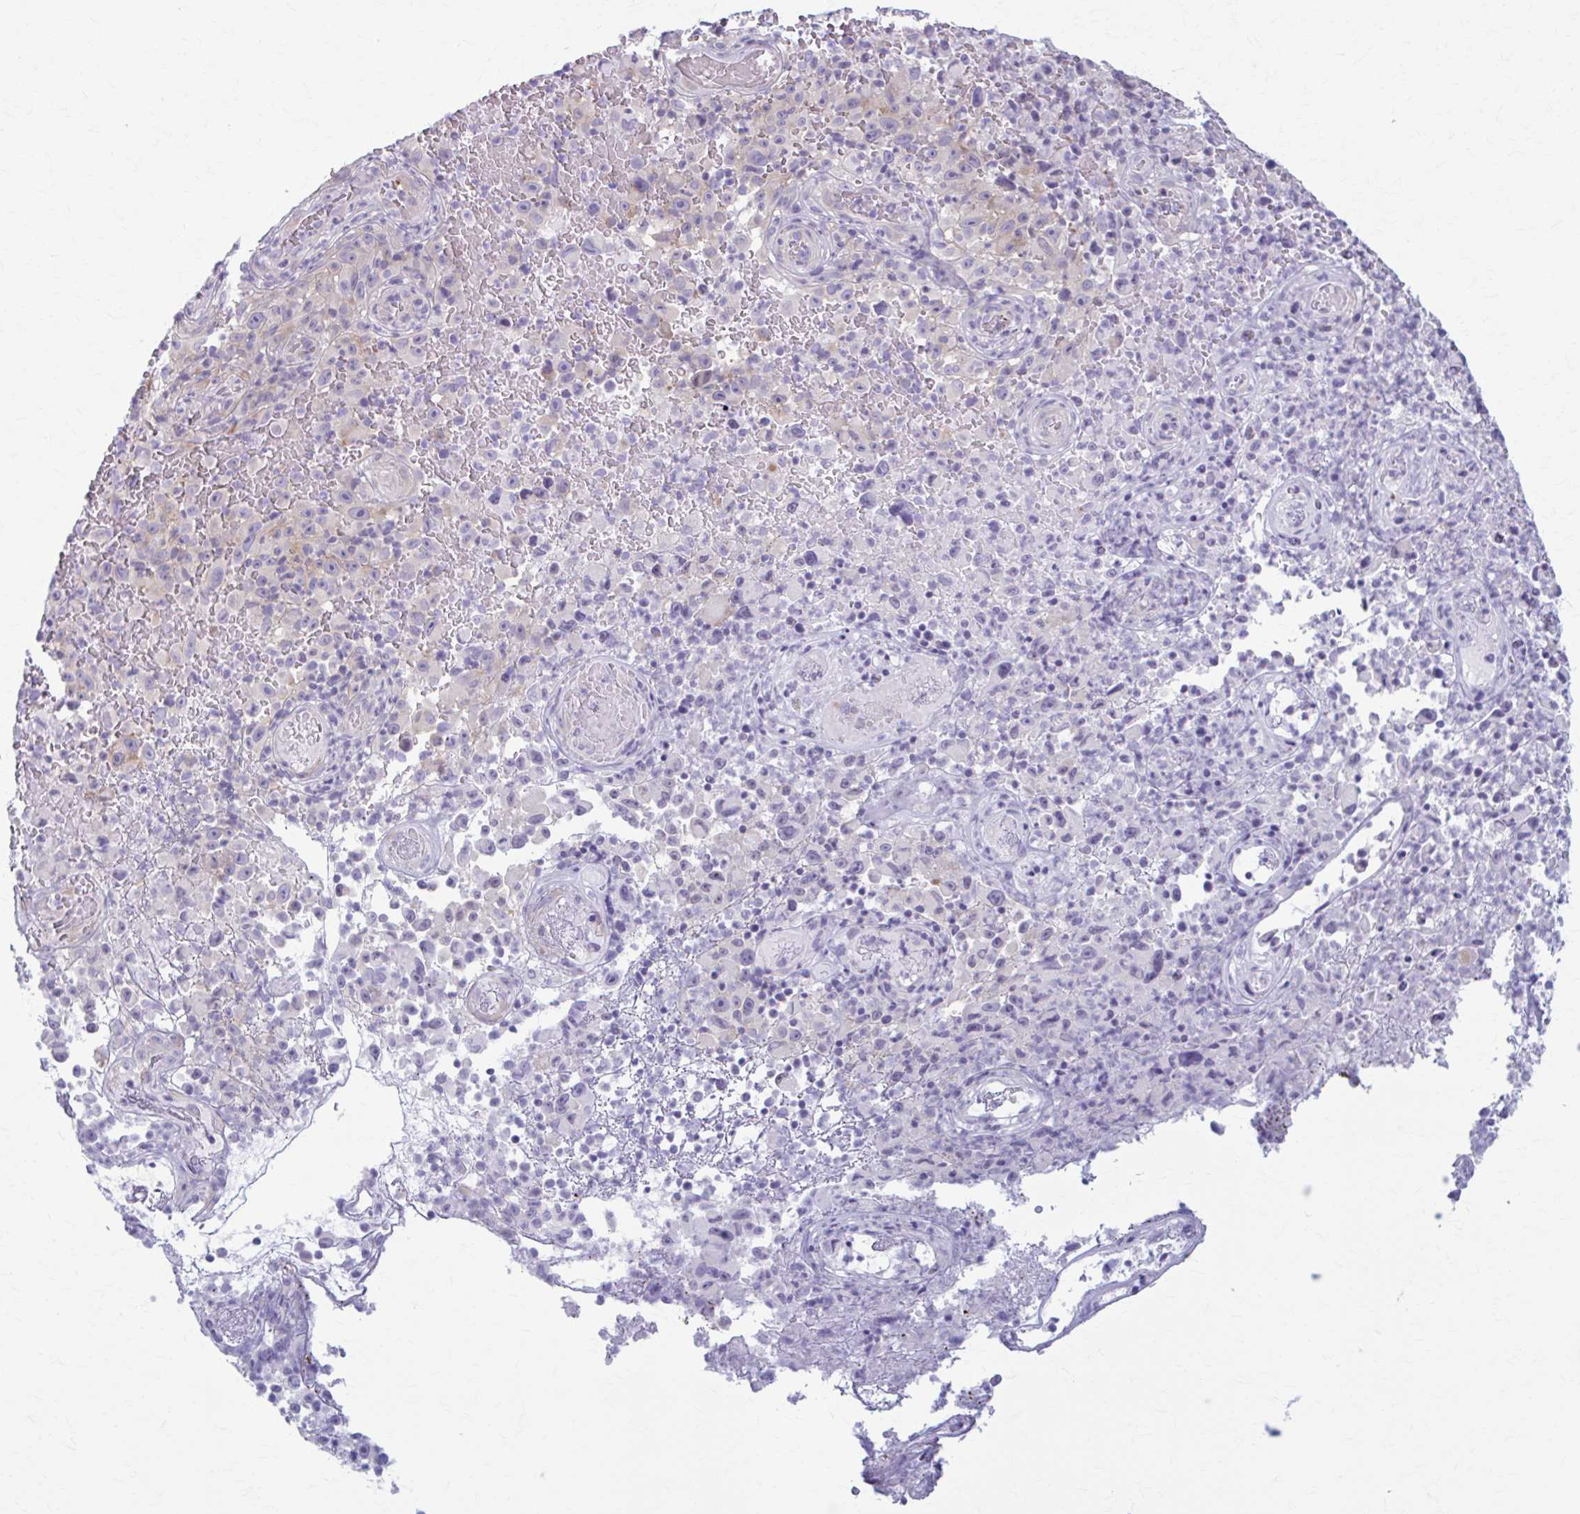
{"staining": {"intensity": "weak", "quantity": "<25%", "location": "cytoplasmic/membranous"}, "tissue": "melanoma", "cell_type": "Tumor cells", "image_type": "cancer", "snomed": [{"axis": "morphology", "description": "Malignant melanoma, NOS"}, {"axis": "topography", "description": "Skin"}], "caption": "An image of melanoma stained for a protein reveals no brown staining in tumor cells.", "gene": "PRKRA", "patient": {"sex": "female", "age": 82}}